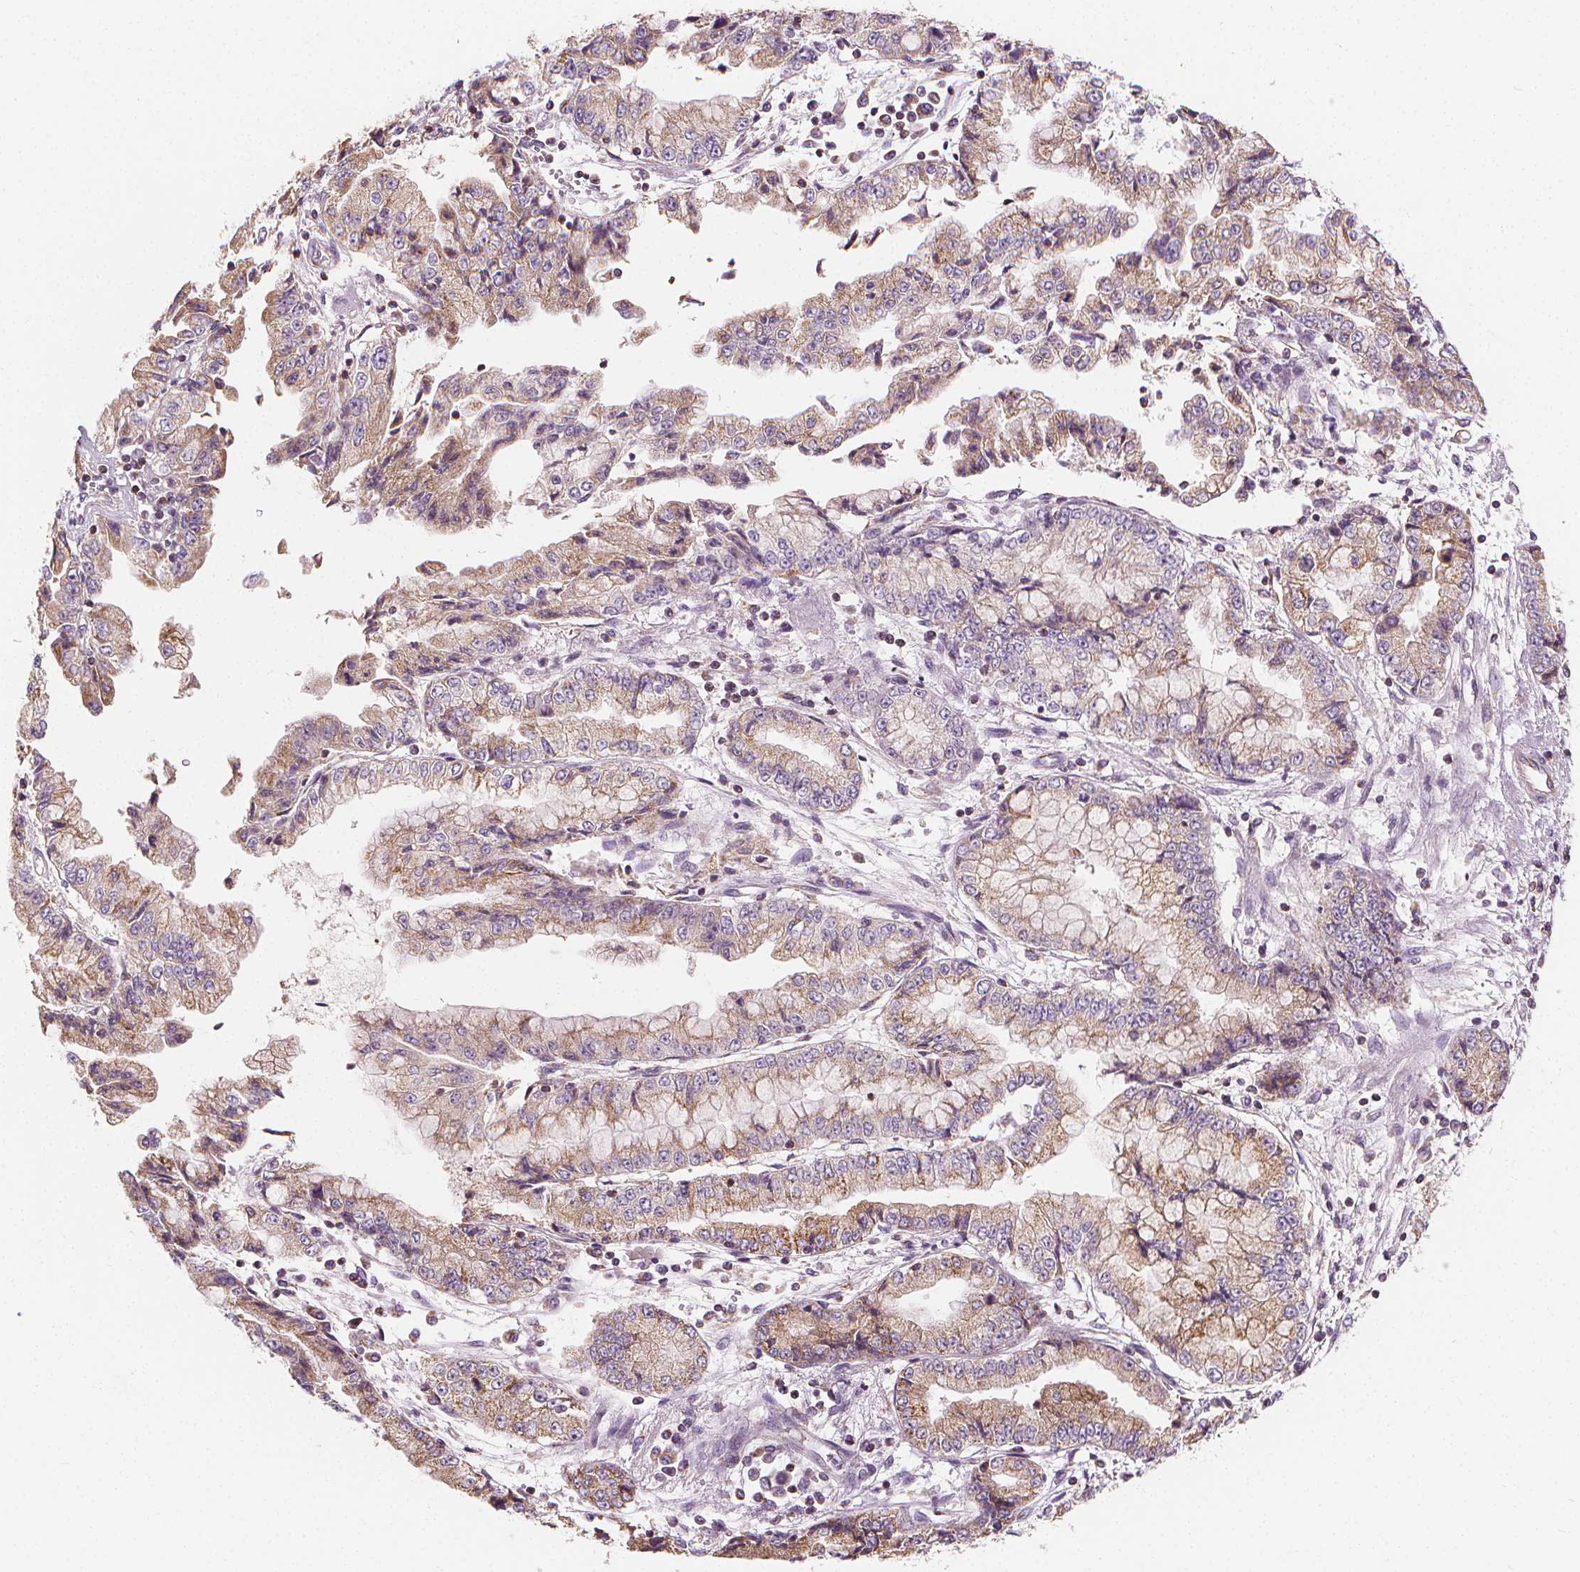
{"staining": {"intensity": "weak", "quantity": ">75%", "location": "cytoplasmic/membranous"}, "tissue": "stomach cancer", "cell_type": "Tumor cells", "image_type": "cancer", "snomed": [{"axis": "morphology", "description": "Adenocarcinoma, NOS"}, {"axis": "topography", "description": "Stomach, upper"}], "caption": "Protein analysis of stomach cancer tissue reveals weak cytoplasmic/membranous staining in about >75% of tumor cells.", "gene": "RAB20", "patient": {"sex": "female", "age": 74}}